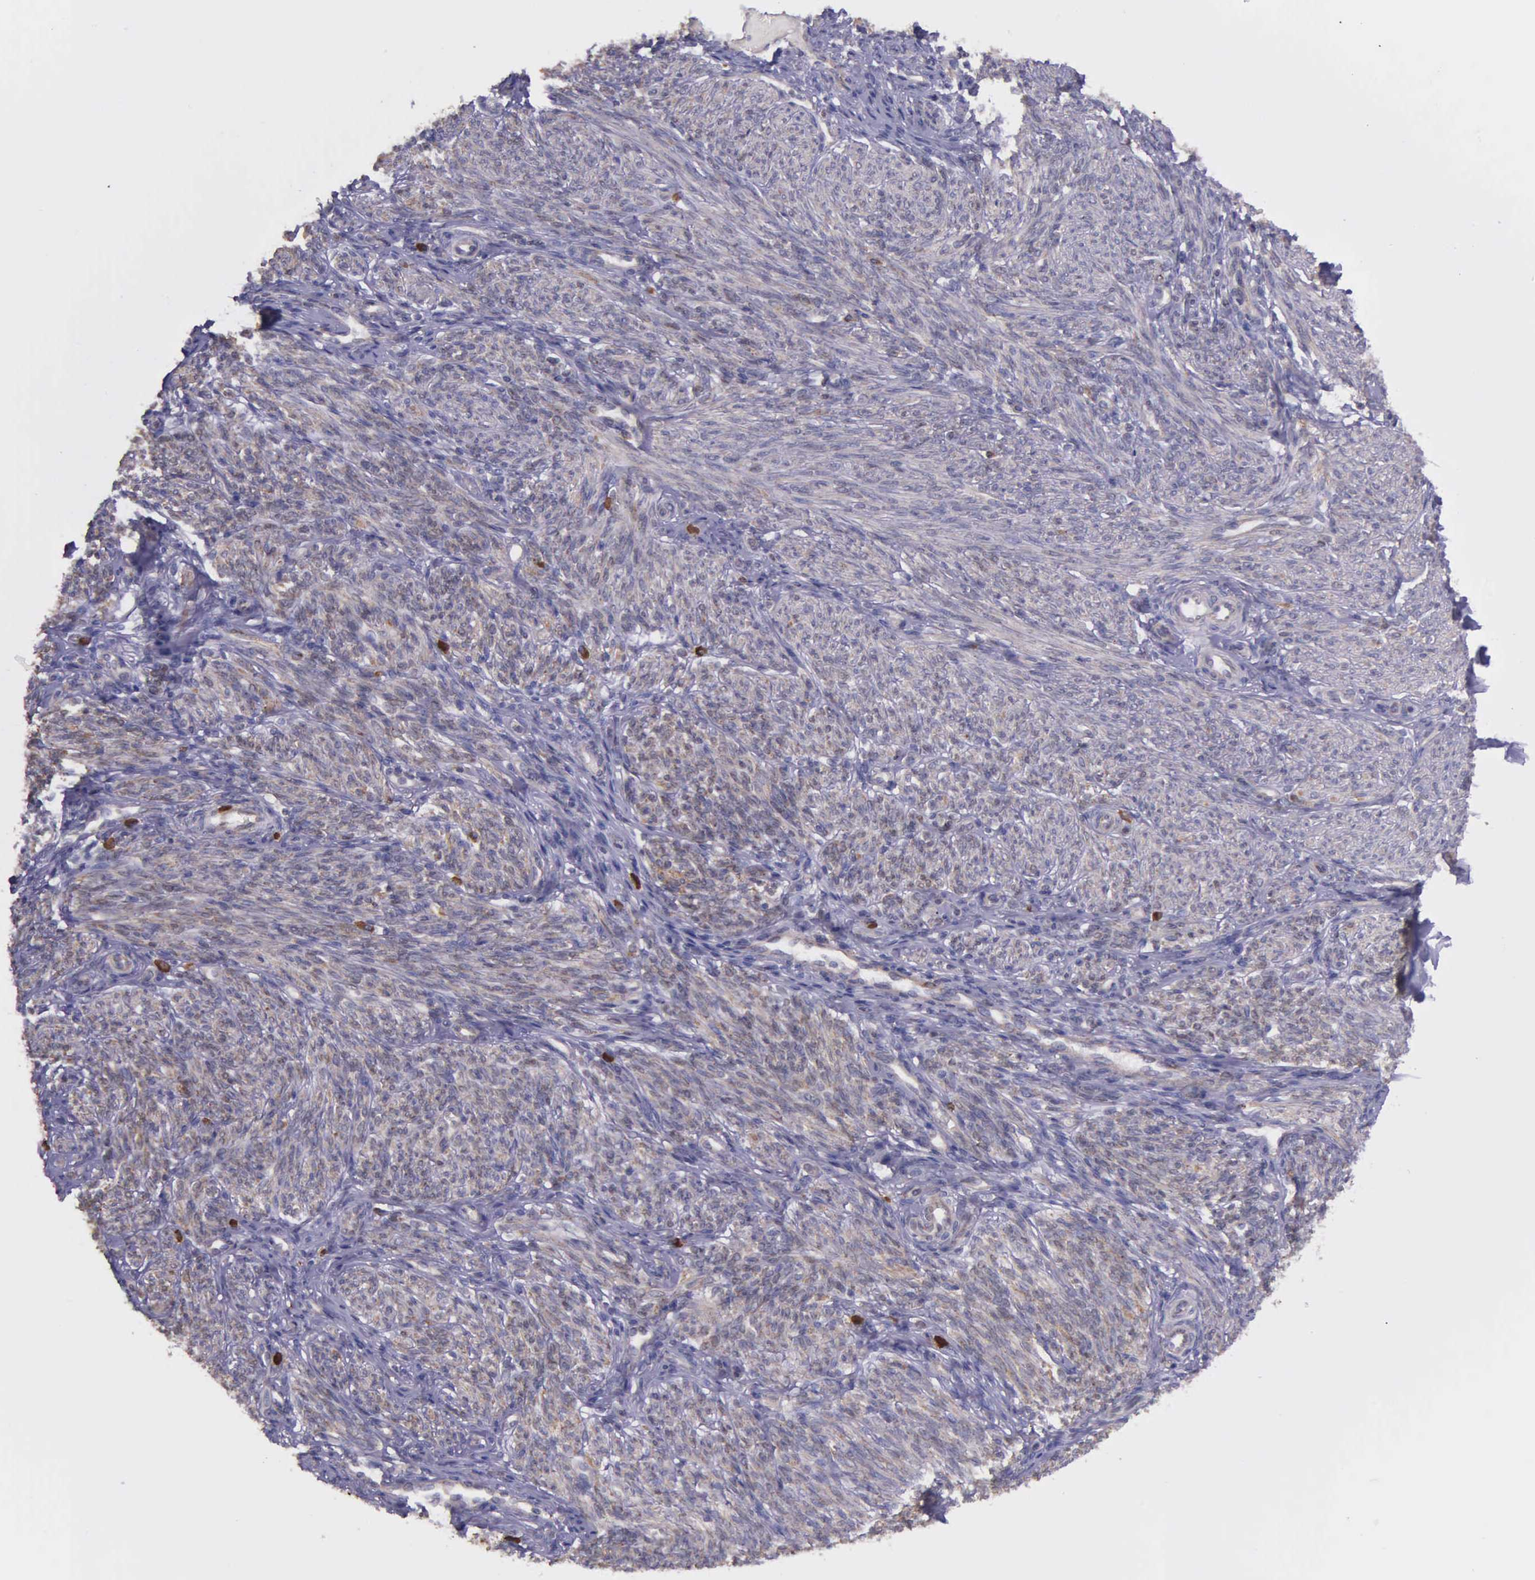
{"staining": {"intensity": "weak", "quantity": "<25%", "location": "cytoplasmic/membranous"}, "tissue": "endometrium", "cell_type": "Cells in endometrial stroma", "image_type": "normal", "snomed": [{"axis": "morphology", "description": "Normal tissue, NOS"}, {"axis": "topography", "description": "Endometrium"}], "caption": "Cells in endometrial stroma show no significant staining in unremarkable endometrium. The staining is performed using DAB (3,3'-diaminobenzidine) brown chromogen with nuclei counter-stained in using hematoxylin.", "gene": "NSDHL", "patient": {"sex": "female", "age": 82}}